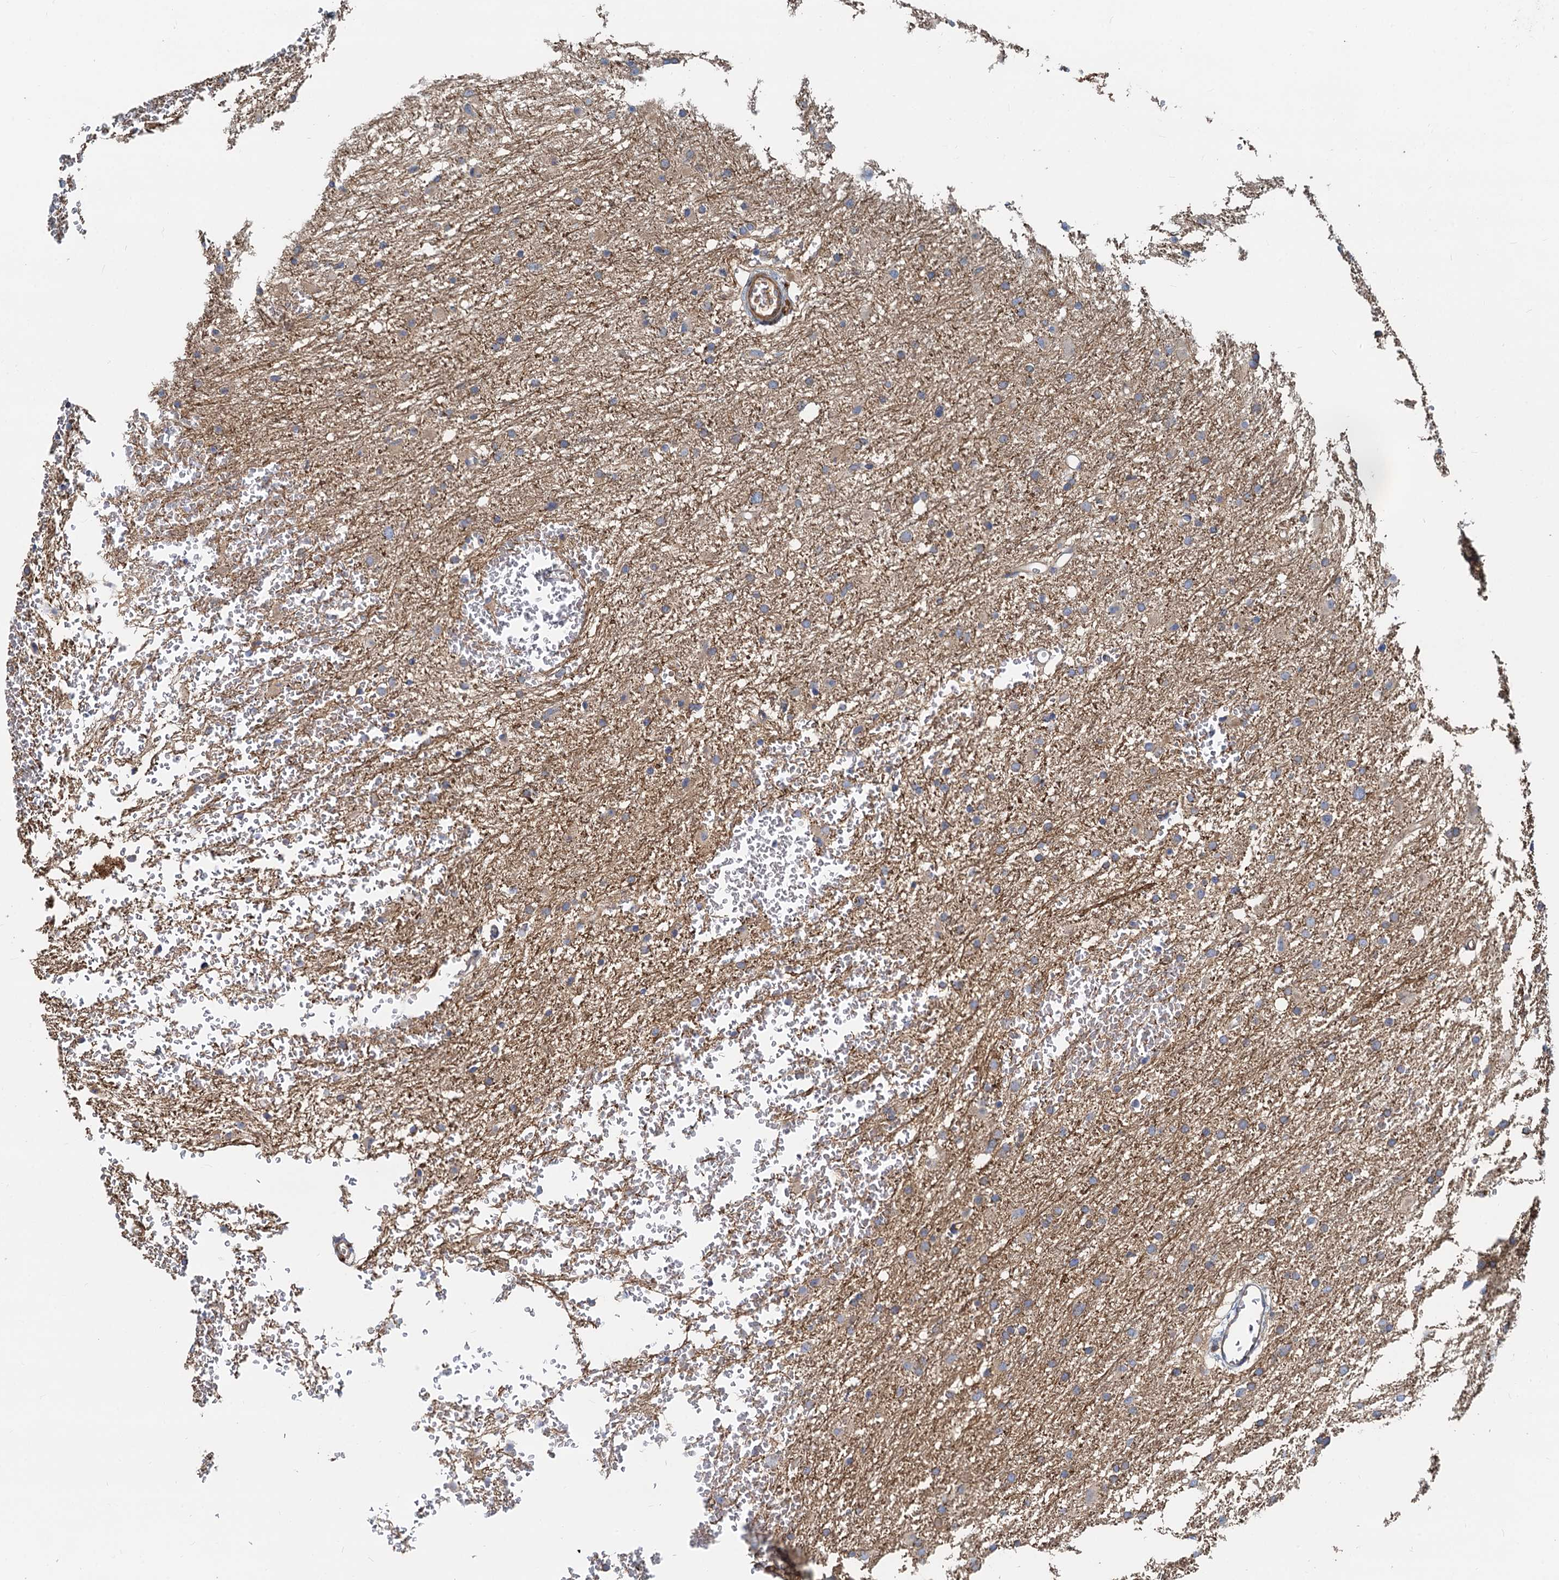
{"staining": {"intensity": "weak", "quantity": ">75%", "location": "cytoplasmic/membranous"}, "tissue": "glioma", "cell_type": "Tumor cells", "image_type": "cancer", "snomed": [{"axis": "morphology", "description": "Glioma, malignant, High grade"}, {"axis": "topography", "description": "Cerebral cortex"}], "caption": "IHC micrograph of human malignant high-grade glioma stained for a protein (brown), which reveals low levels of weak cytoplasmic/membranous expression in about >75% of tumor cells.", "gene": "LNX2", "patient": {"sex": "female", "age": 36}}